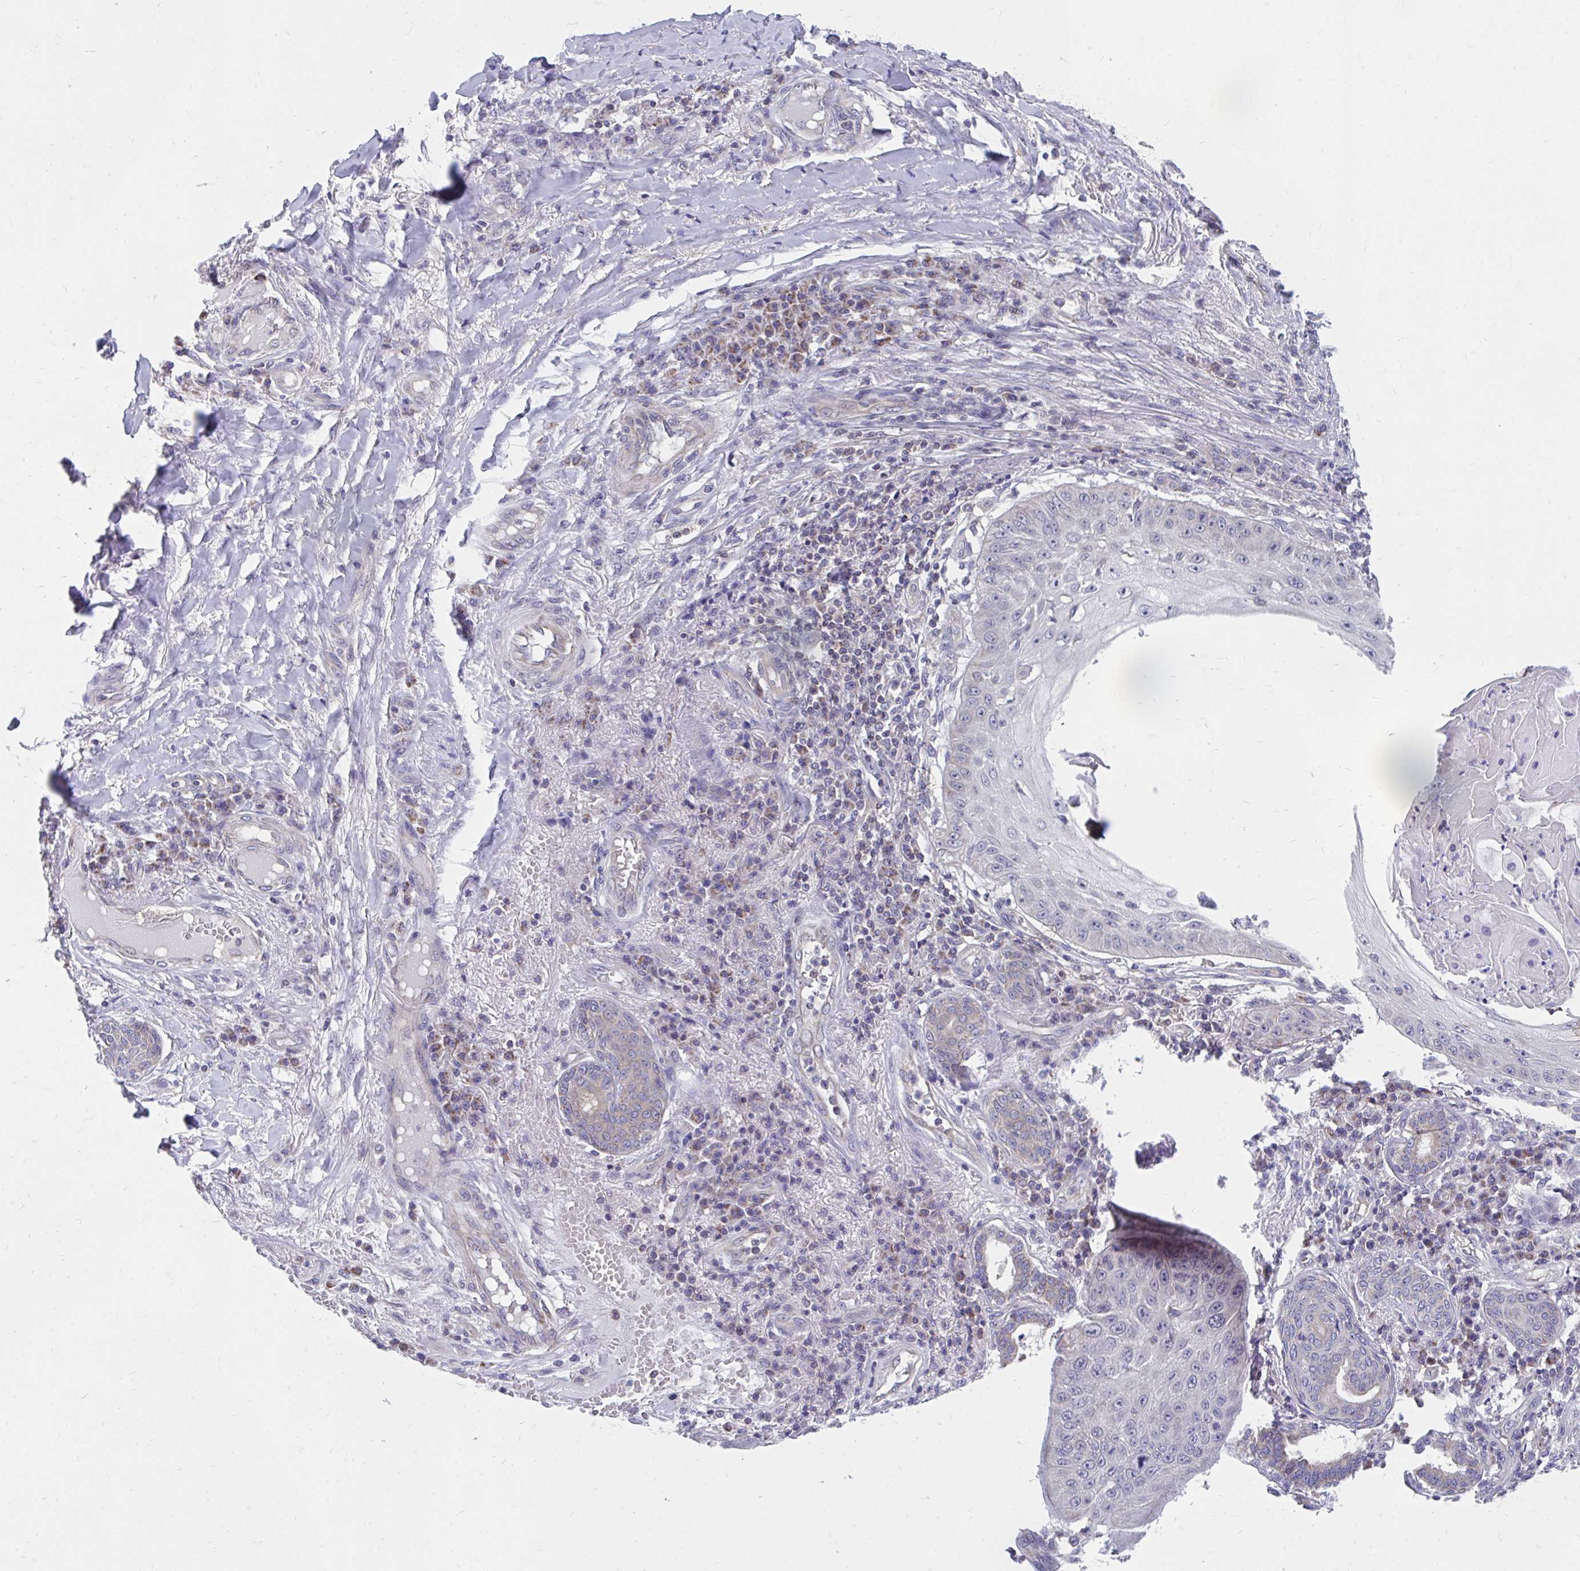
{"staining": {"intensity": "weak", "quantity": "<25%", "location": "cytoplasmic/membranous"}, "tissue": "skin cancer", "cell_type": "Tumor cells", "image_type": "cancer", "snomed": [{"axis": "morphology", "description": "Squamous cell carcinoma, NOS"}, {"axis": "topography", "description": "Skin"}], "caption": "Skin cancer (squamous cell carcinoma) was stained to show a protein in brown. There is no significant positivity in tumor cells.", "gene": "FHIP1B", "patient": {"sex": "male", "age": 70}}